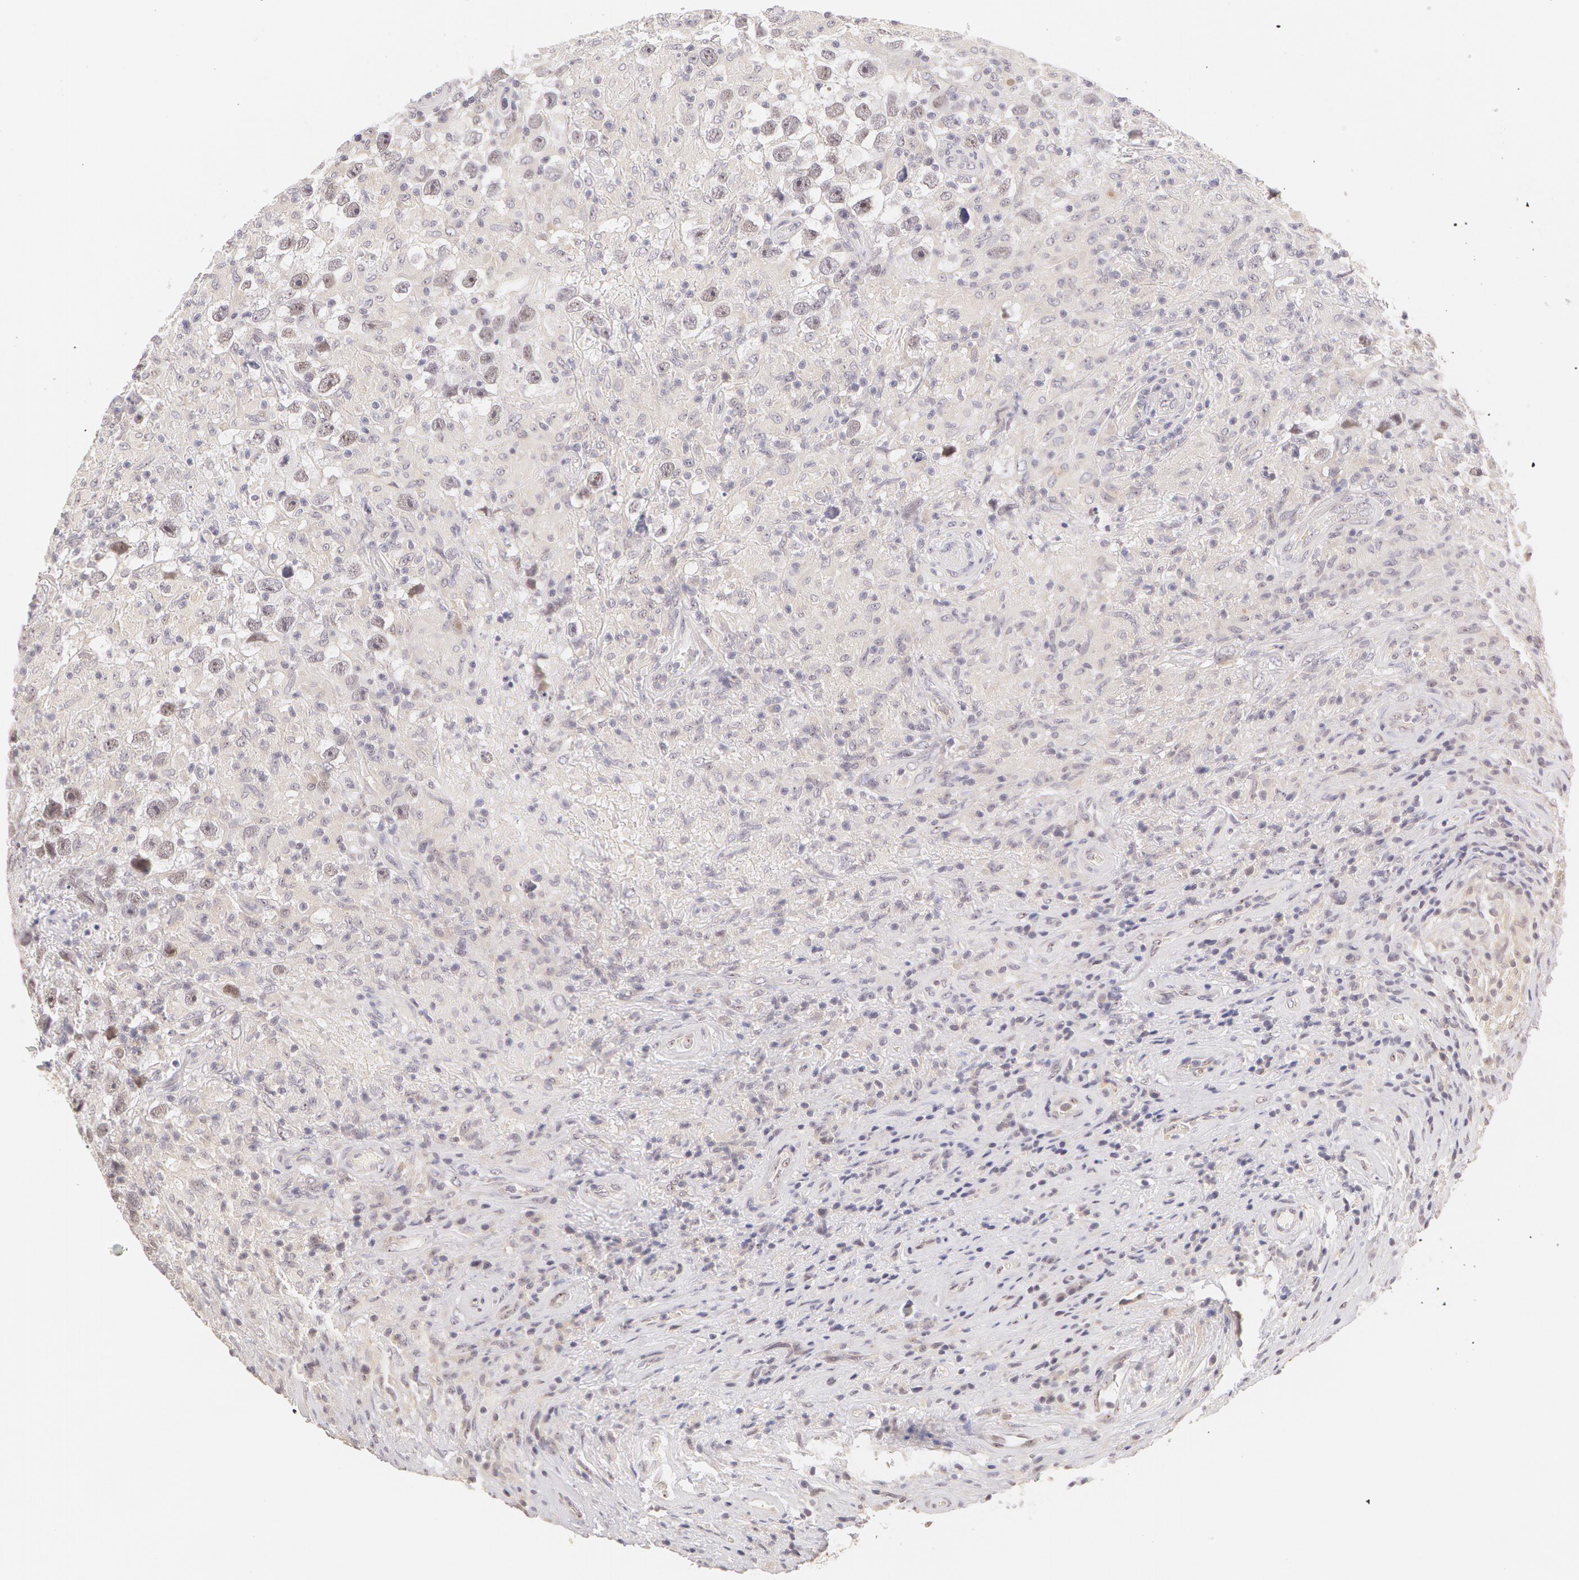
{"staining": {"intensity": "negative", "quantity": "none", "location": "none"}, "tissue": "testis cancer", "cell_type": "Tumor cells", "image_type": "cancer", "snomed": [{"axis": "morphology", "description": "Seminoma, NOS"}, {"axis": "topography", "description": "Testis"}], "caption": "This is an immunohistochemistry (IHC) histopathology image of testis cancer (seminoma). There is no expression in tumor cells.", "gene": "ZNF597", "patient": {"sex": "male", "age": 34}}